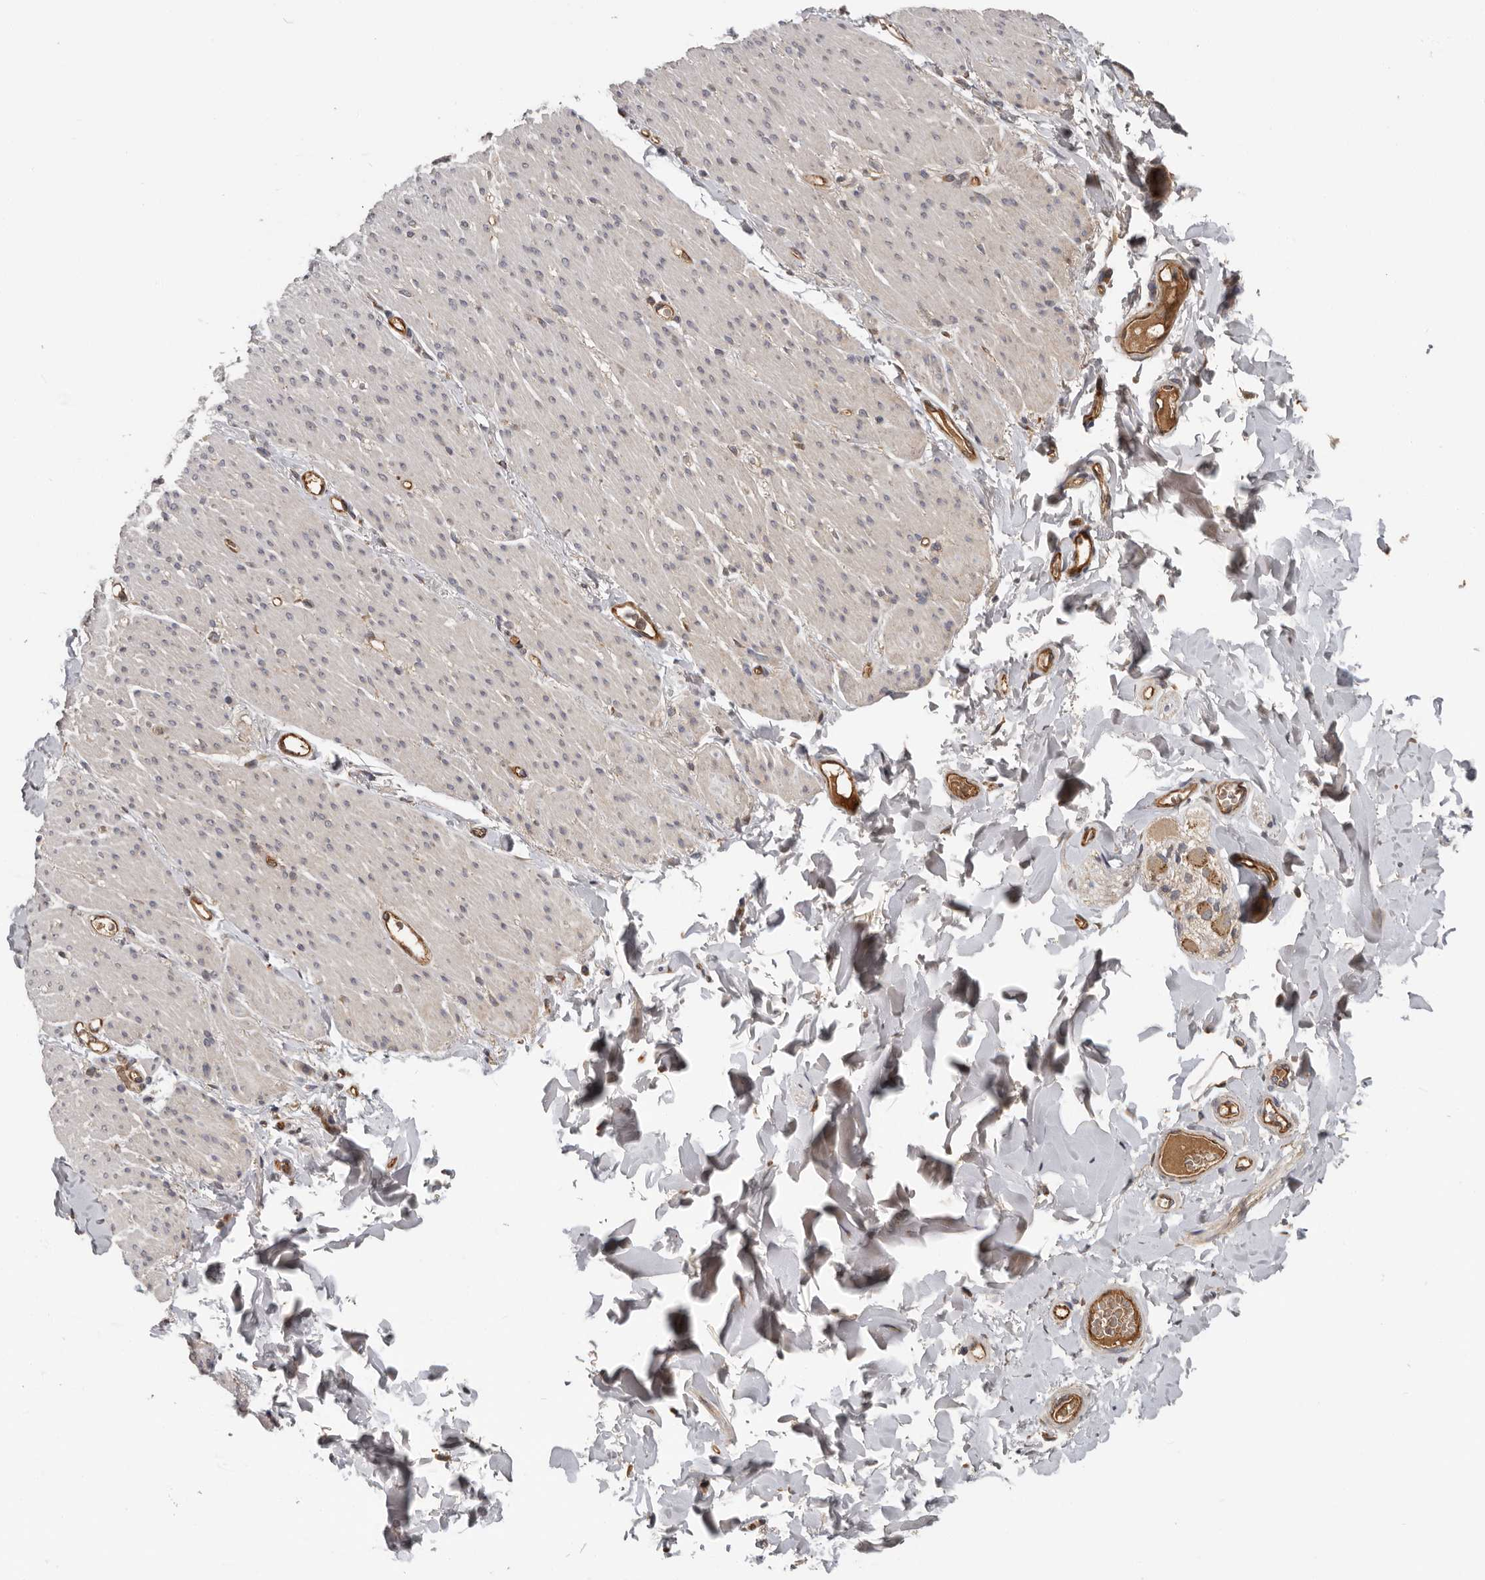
{"staining": {"intensity": "negative", "quantity": "none", "location": "none"}, "tissue": "smooth muscle", "cell_type": "Smooth muscle cells", "image_type": "normal", "snomed": [{"axis": "morphology", "description": "Normal tissue, NOS"}, {"axis": "topography", "description": "Colon"}, {"axis": "topography", "description": "Peripheral nerve tissue"}], "caption": "Immunohistochemistry histopathology image of benign smooth muscle: smooth muscle stained with DAB displays no significant protein expression in smooth muscle cells.", "gene": "MTF1", "patient": {"sex": "female", "age": 61}}